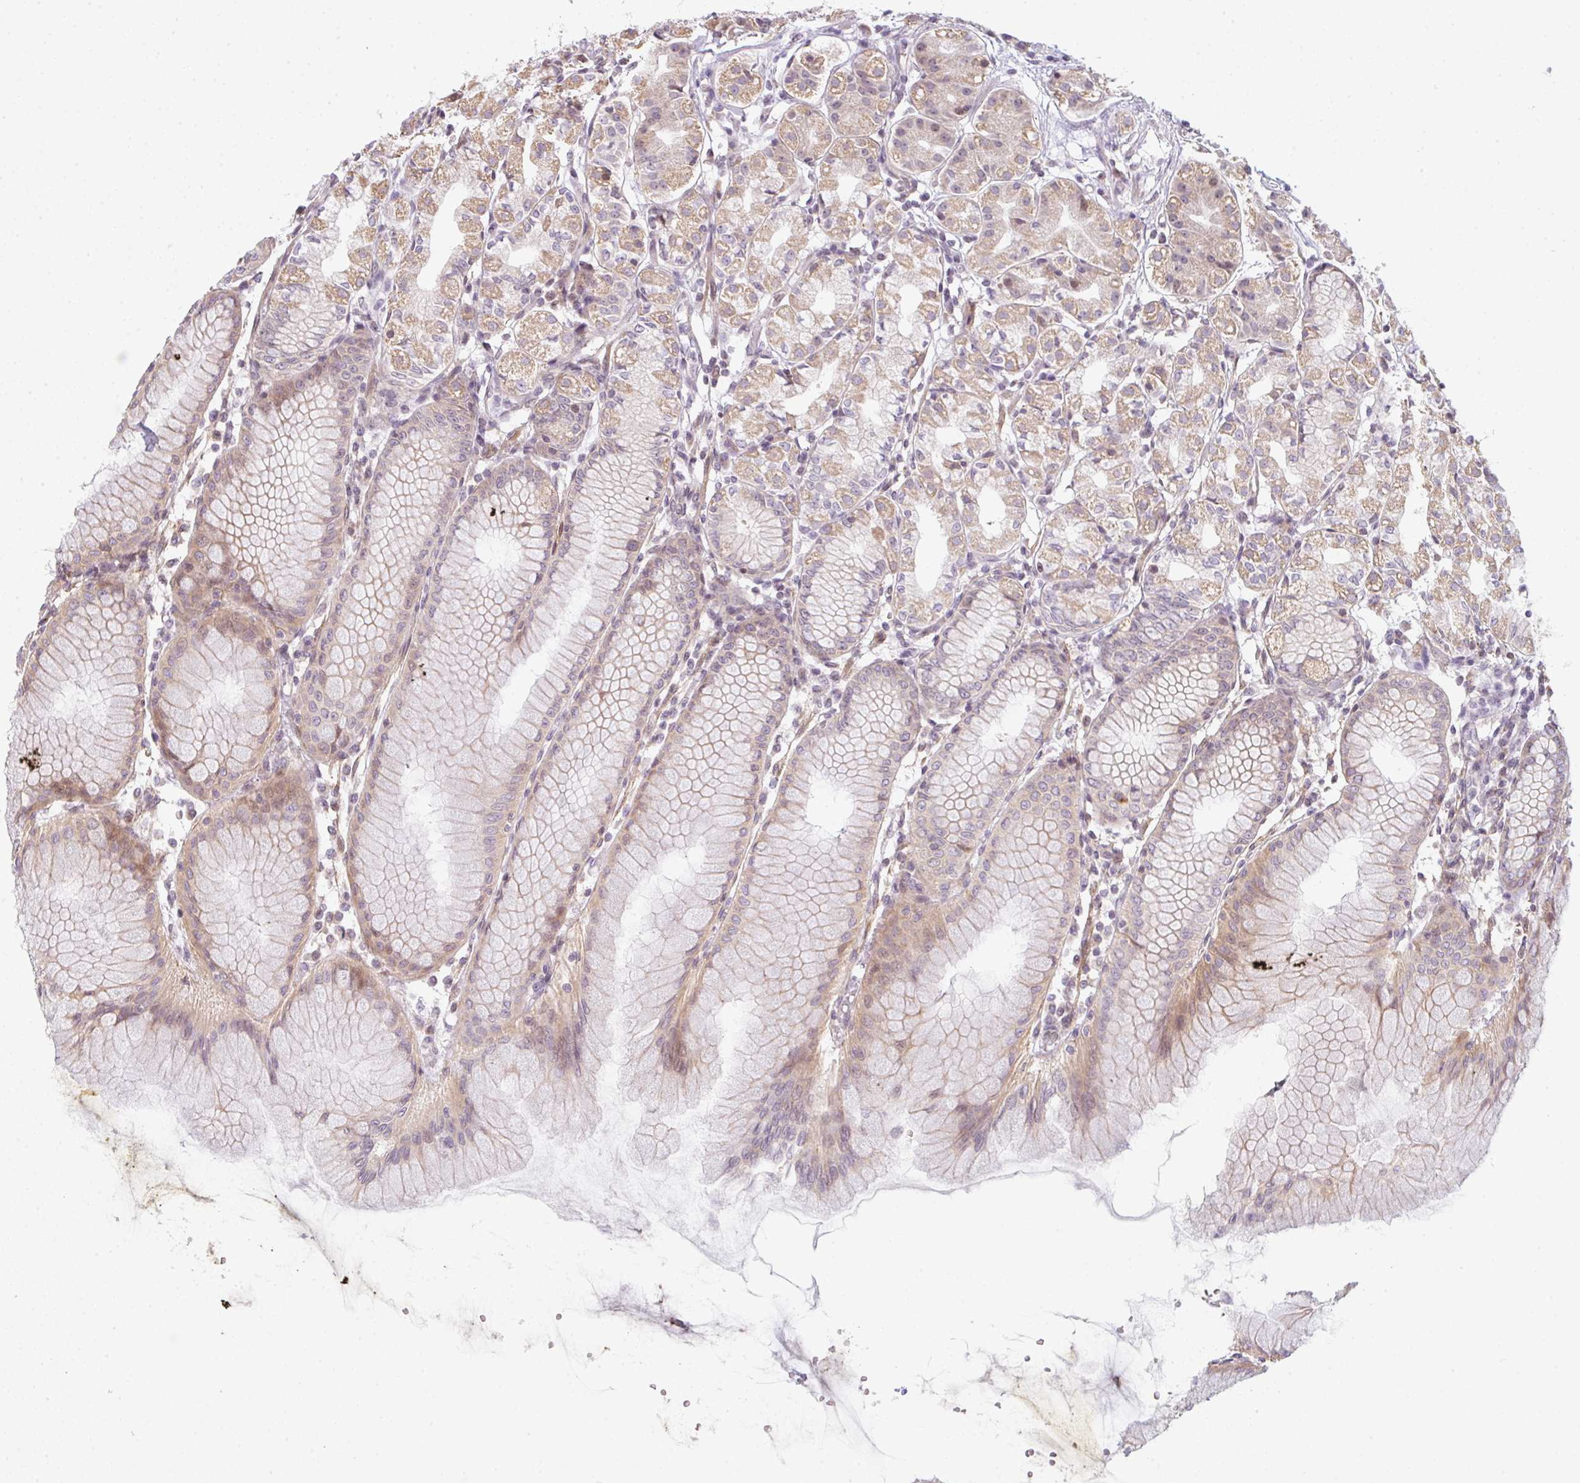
{"staining": {"intensity": "moderate", "quantity": "25%-75%", "location": "cytoplasmic/membranous"}, "tissue": "stomach", "cell_type": "Glandular cells", "image_type": "normal", "snomed": [{"axis": "morphology", "description": "Normal tissue, NOS"}, {"axis": "topography", "description": "Stomach"}], "caption": "A photomicrograph showing moderate cytoplasmic/membranous expression in about 25%-75% of glandular cells in benign stomach, as visualized by brown immunohistochemical staining.", "gene": "TMEM237", "patient": {"sex": "female", "age": 57}}